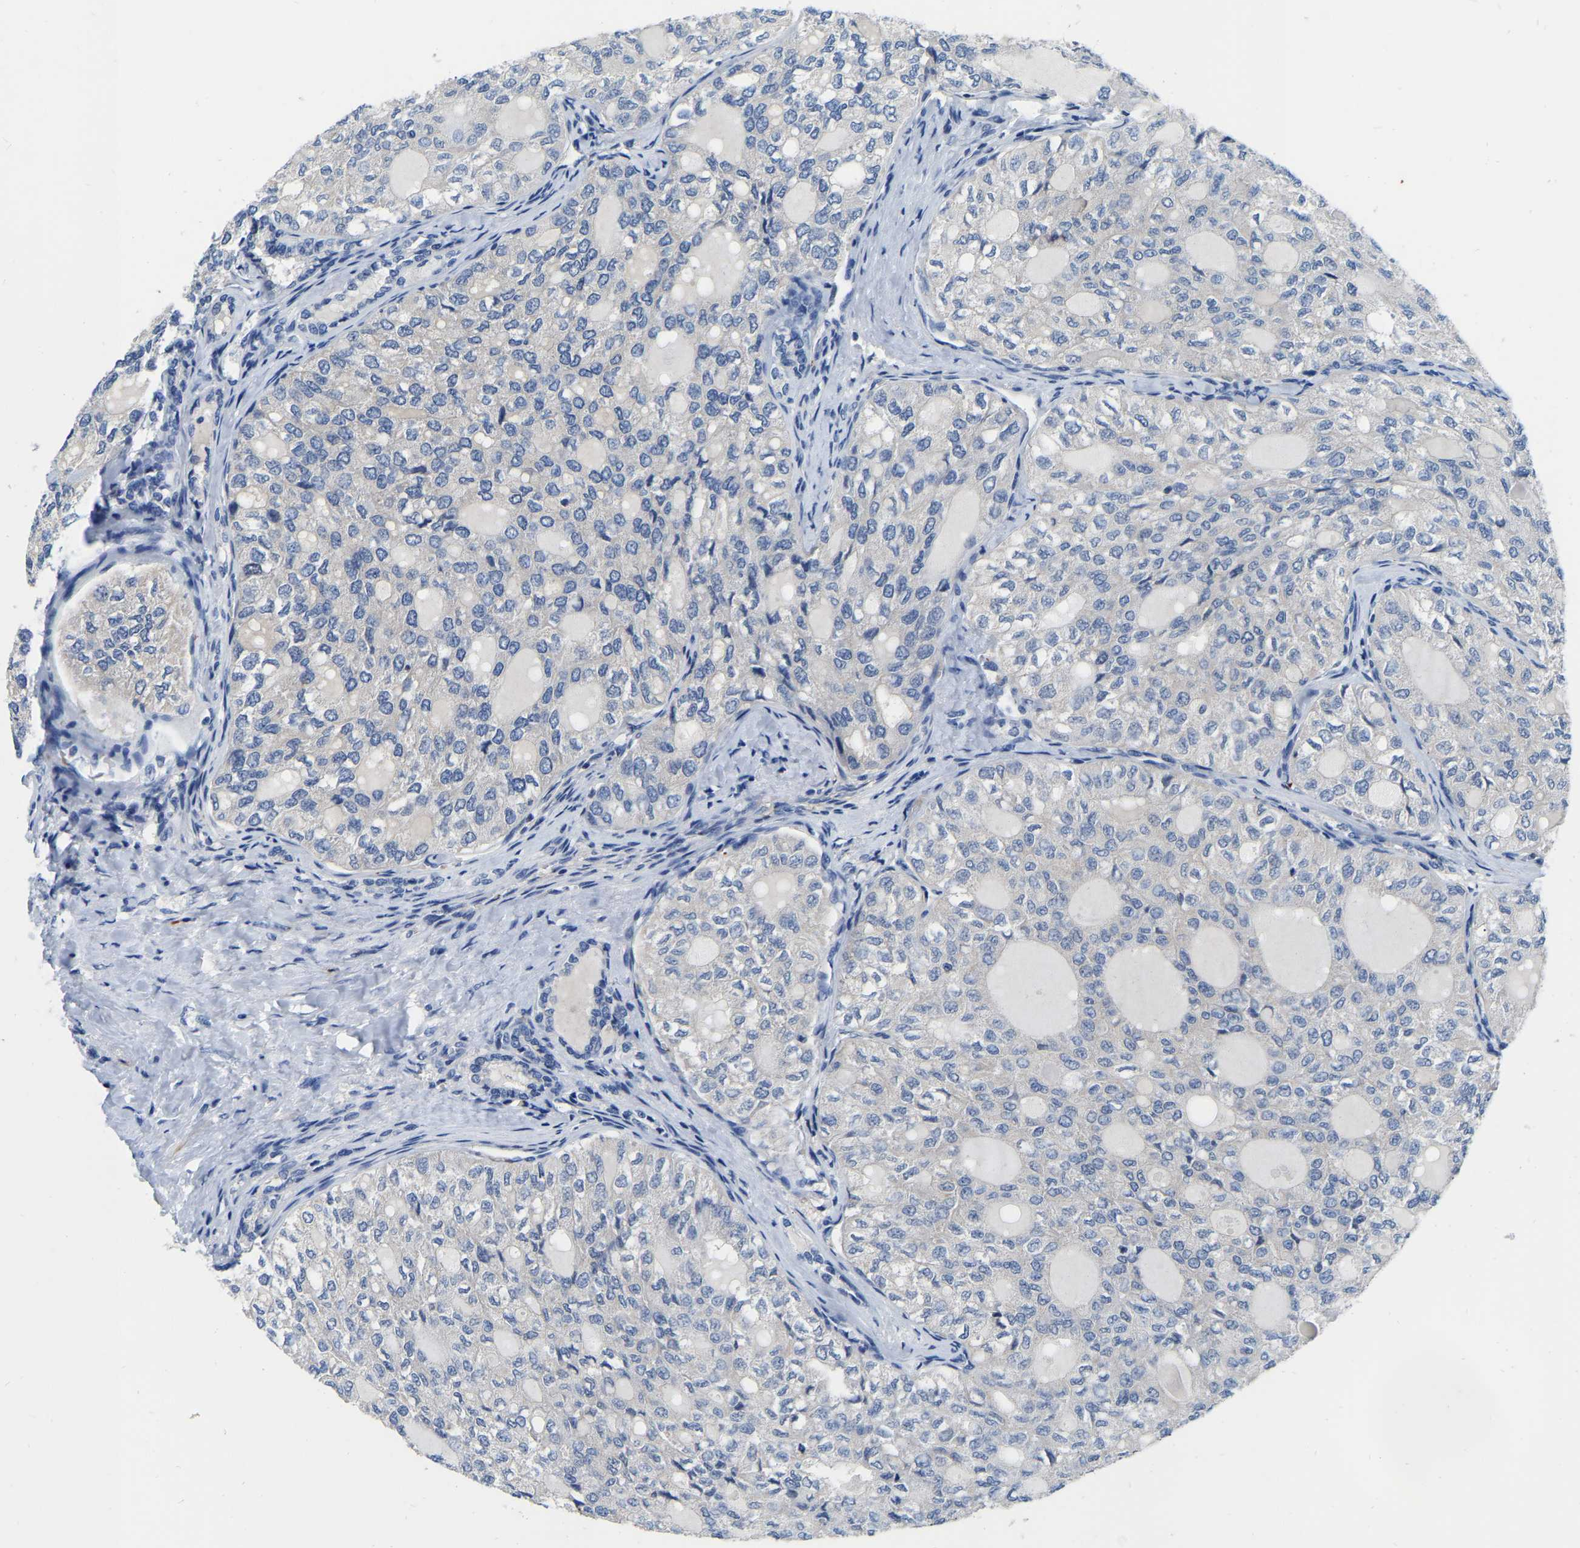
{"staining": {"intensity": "negative", "quantity": "none", "location": "none"}, "tissue": "thyroid cancer", "cell_type": "Tumor cells", "image_type": "cancer", "snomed": [{"axis": "morphology", "description": "Follicular adenoma carcinoma, NOS"}, {"axis": "topography", "description": "Thyroid gland"}], "caption": "Immunohistochemistry (IHC) of human thyroid cancer reveals no expression in tumor cells. (DAB immunohistochemistry with hematoxylin counter stain).", "gene": "RAB27B", "patient": {"sex": "male", "age": 75}}